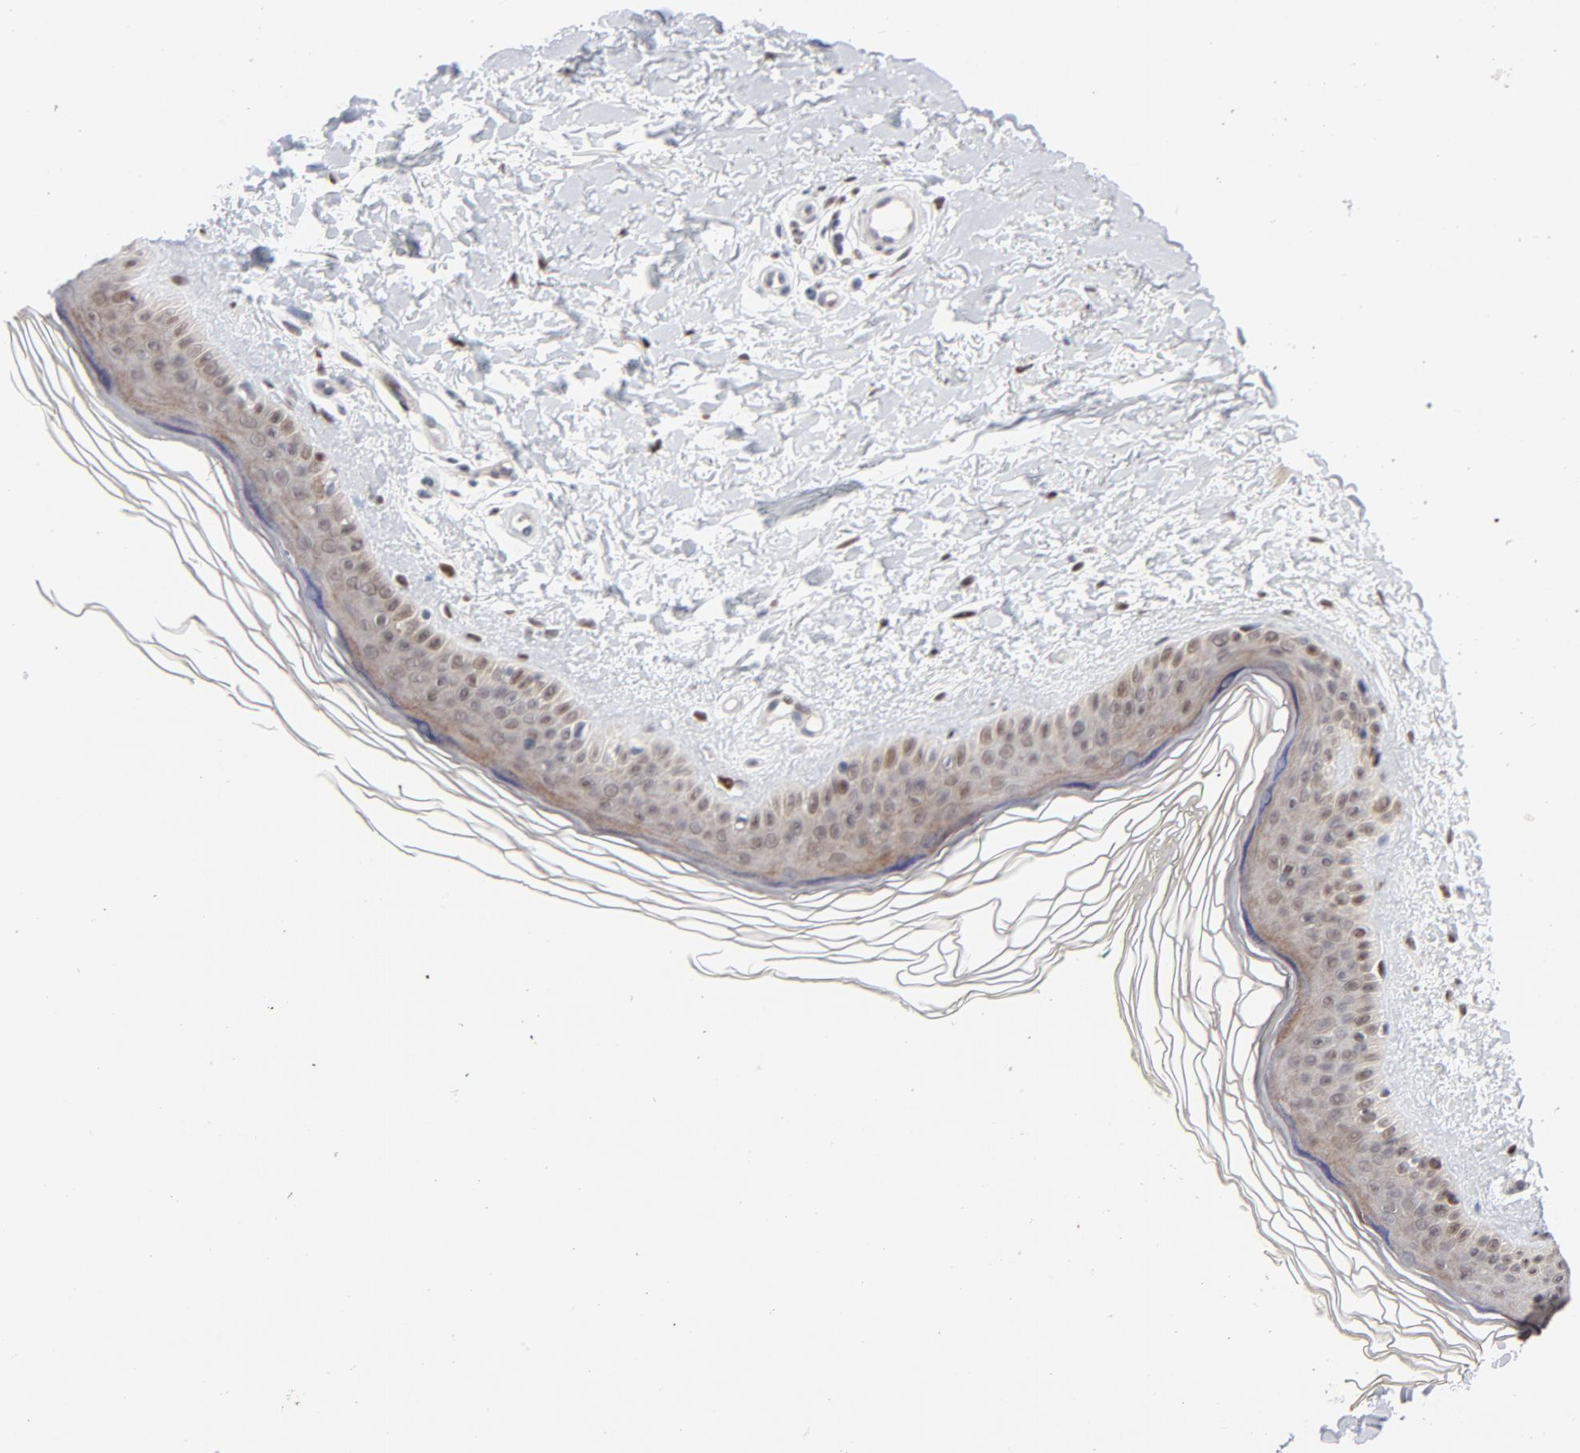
{"staining": {"intensity": "moderate", "quantity": ">75%", "location": "nuclear"}, "tissue": "skin", "cell_type": "Fibroblasts", "image_type": "normal", "snomed": [{"axis": "morphology", "description": "Normal tissue, NOS"}, {"axis": "topography", "description": "Skin"}], "caption": "Skin stained with DAB (3,3'-diaminobenzidine) IHC reveals medium levels of moderate nuclear expression in about >75% of fibroblasts.", "gene": "NFIC", "patient": {"sex": "female", "age": 19}}